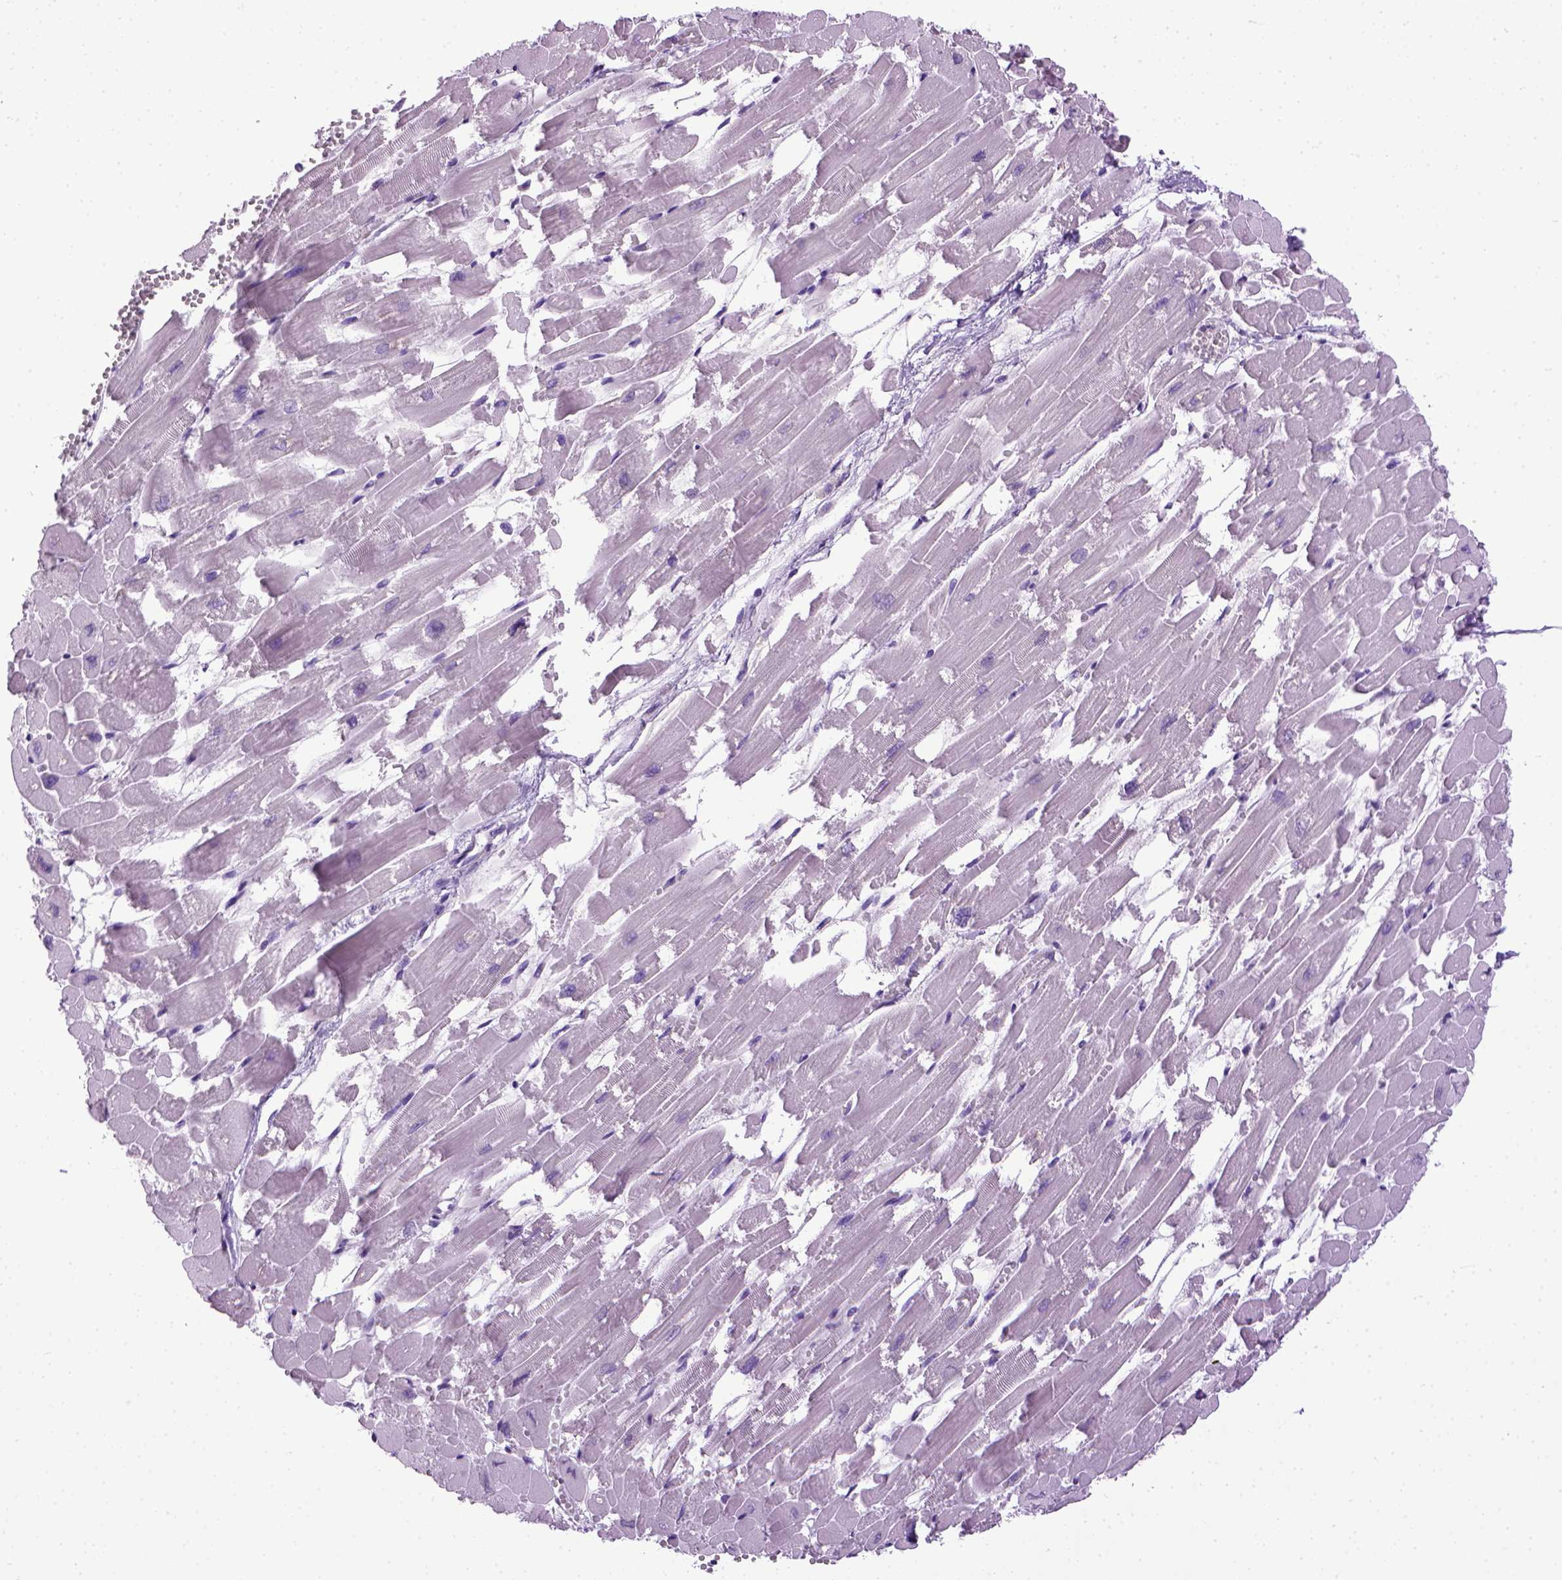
{"staining": {"intensity": "negative", "quantity": "none", "location": "none"}, "tissue": "heart muscle", "cell_type": "Cardiomyocytes", "image_type": "normal", "snomed": [{"axis": "morphology", "description": "Normal tissue, NOS"}, {"axis": "topography", "description": "Heart"}], "caption": "Immunohistochemical staining of normal heart muscle exhibits no significant positivity in cardiomyocytes.", "gene": "CDH1", "patient": {"sex": "female", "age": 52}}